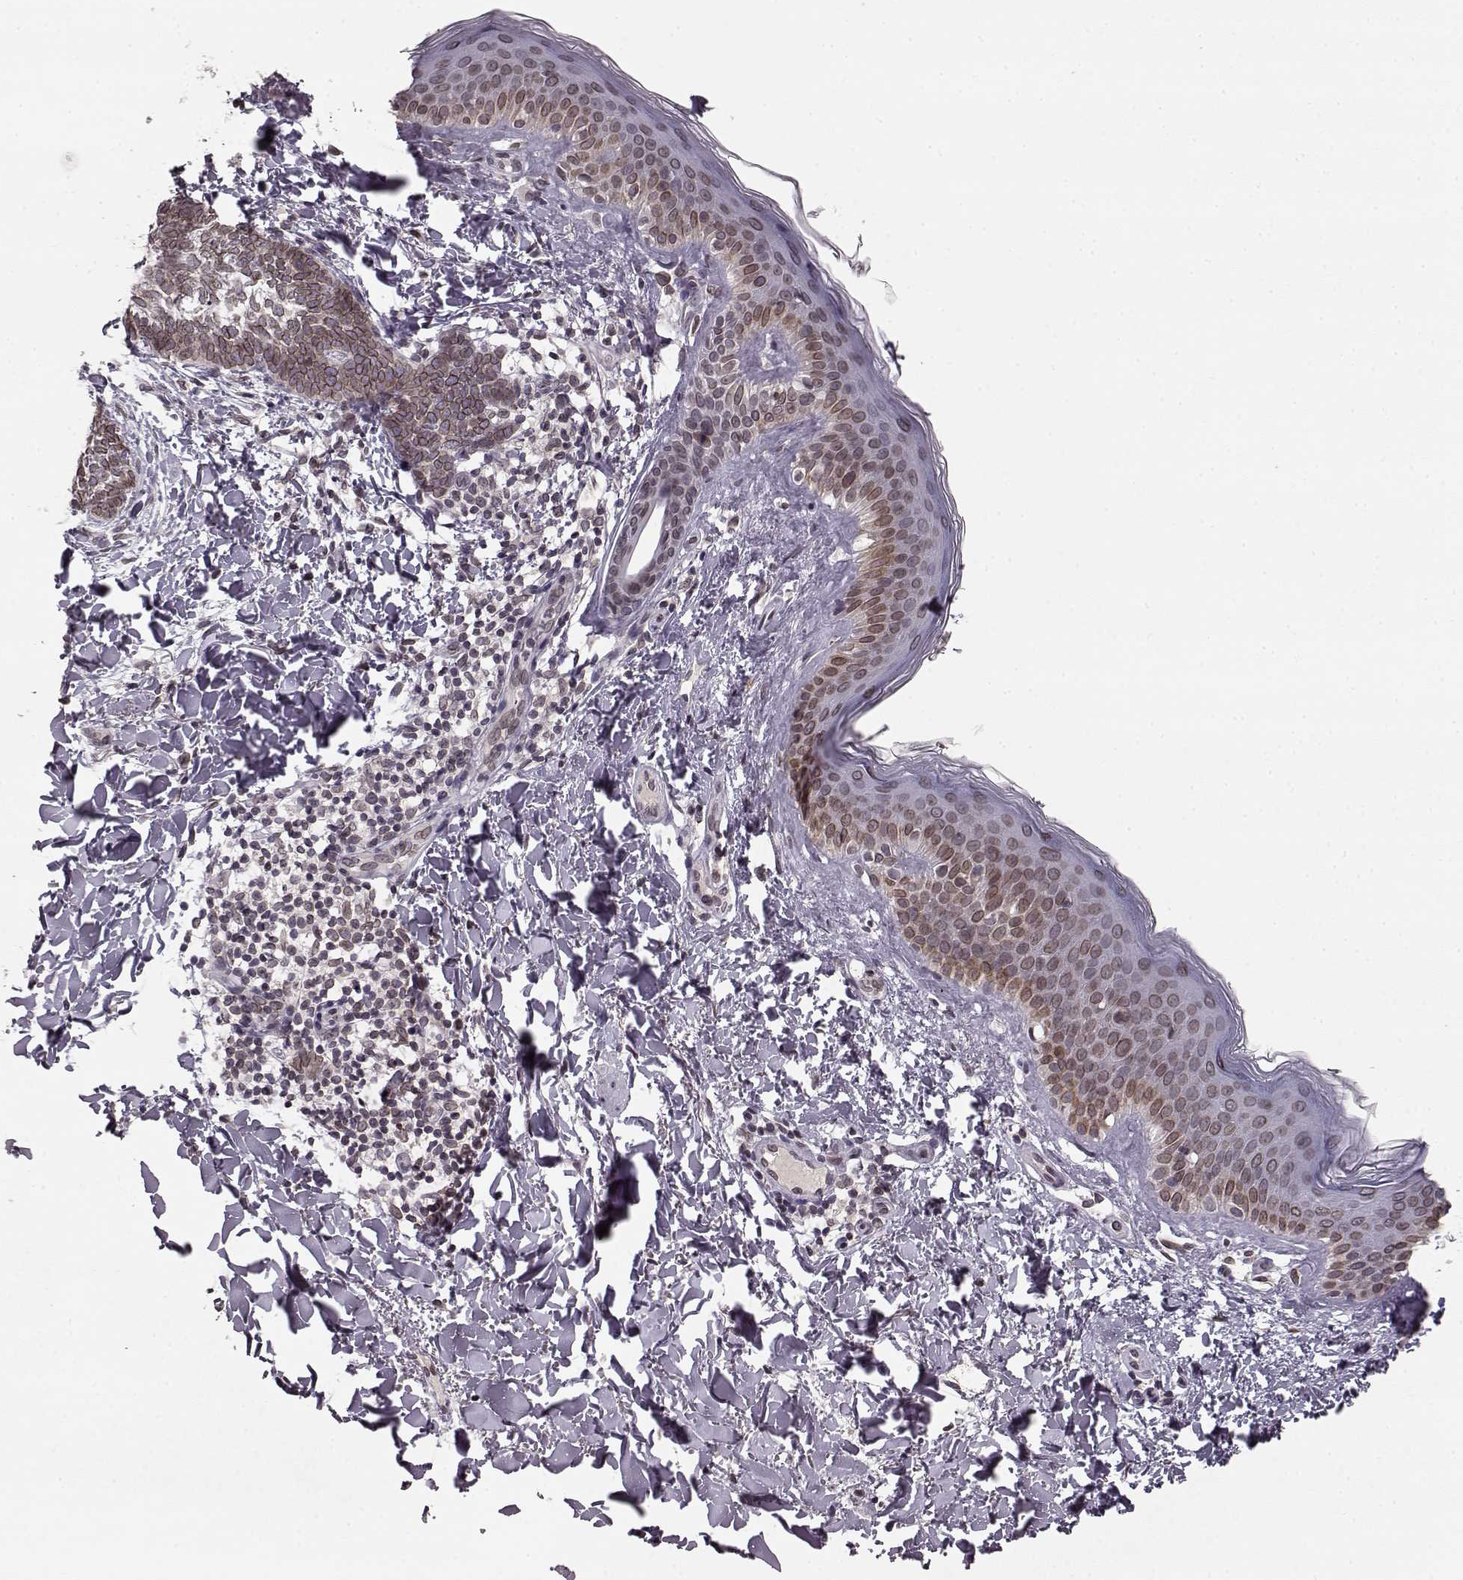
{"staining": {"intensity": "moderate", "quantity": ">75%", "location": "cytoplasmic/membranous,nuclear"}, "tissue": "skin cancer", "cell_type": "Tumor cells", "image_type": "cancer", "snomed": [{"axis": "morphology", "description": "Normal tissue, NOS"}, {"axis": "morphology", "description": "Basal cell carcinoma"}, {"axis": "topography", "description": "Skin"}], "caption": "This photomicrograph exhibits IHC staining of human skin cancer, with medium moderate cytoplasmic/membranous and nuclear positivity in about >75% of tumor cells.", "gene": "DCAF12", "patient": {"sex": "male", "age": 46}}